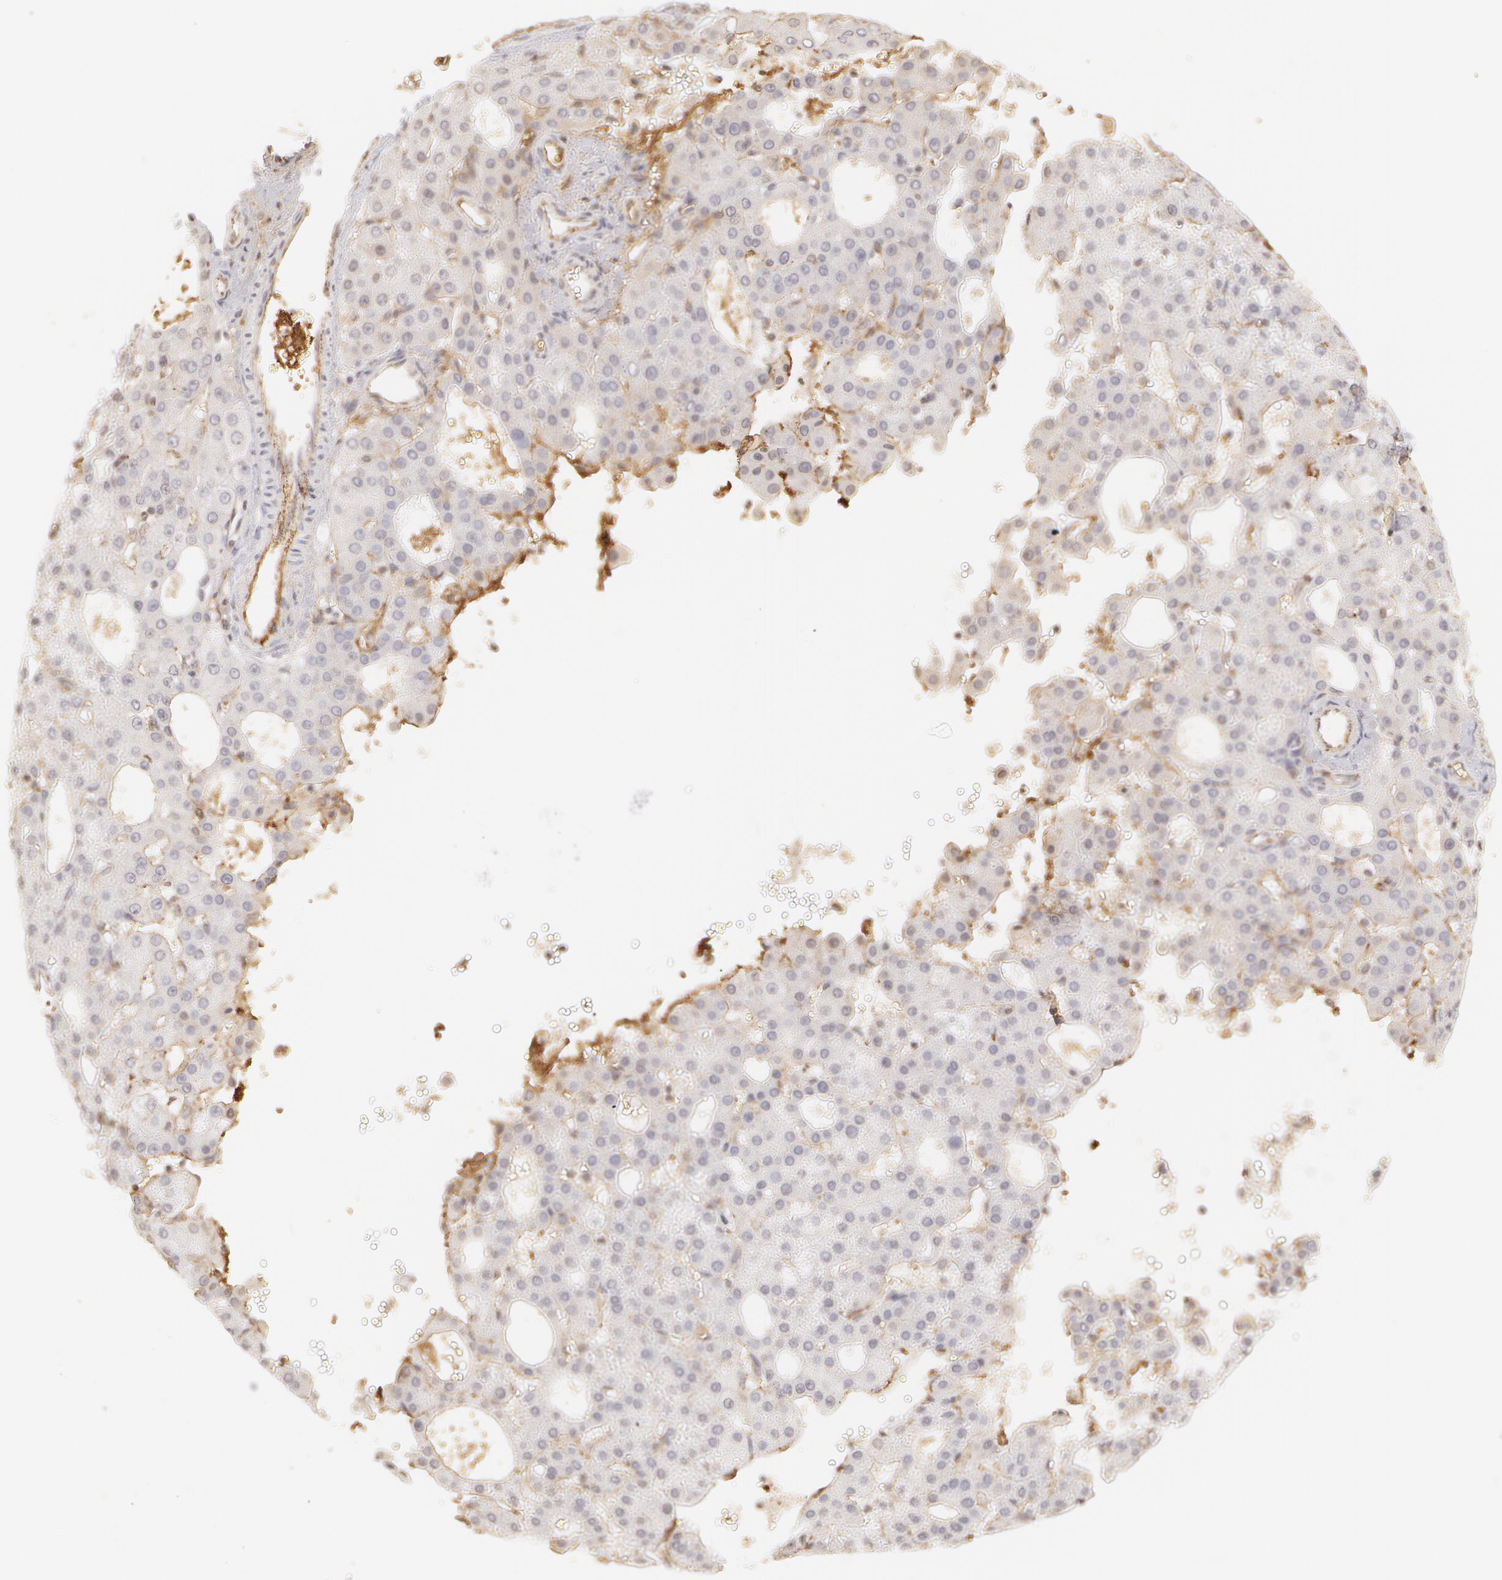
{"staining": {"intensity": "negative", "quantity": "none", "location": "none"}, "tissue": "liver cancer", "cell_type": "Tumor cells", "image_type": "cancer", "snomed": [{"axis": "morphology", "description": "Carcinoma, Hepatocellular, NOS"}, {"axis": "topography", "description": "Liver"}], "caption": "High power microscopy histopathology image of an IHC image of liver hepatocellular carcinoma, revealing no significant expression in tumor cells.", "gene": "VWF", "patient": {"sex": "male", "age": 47}}